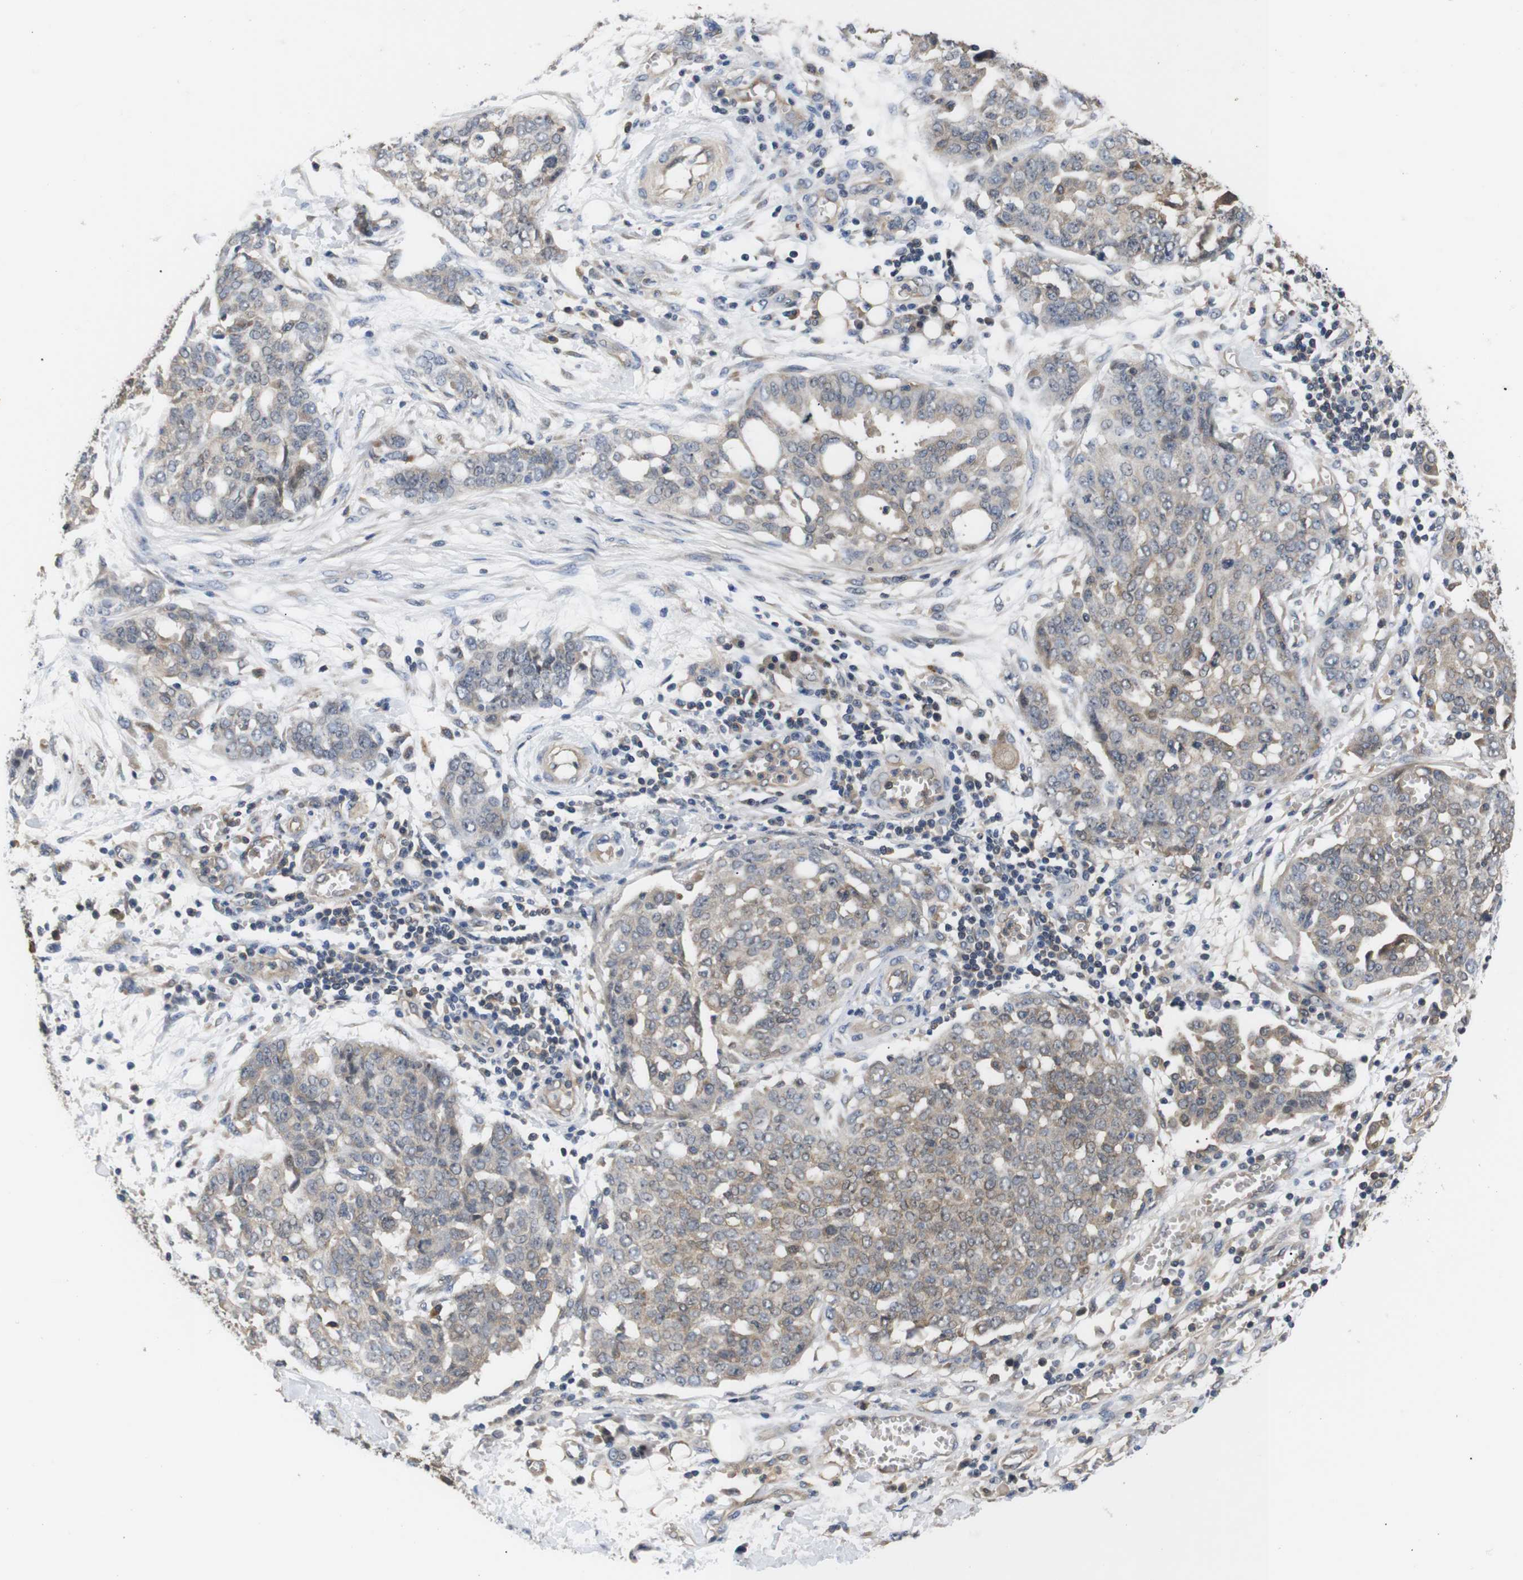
{"staining": {"intensity": "weak", "quantity": ">75%", "location": "cytoplasmic/membranous"}, "tissue": "ovarian cancer", "cell_type": "Tumor cells", "image_type": "cancer", "snomed": [{"axis": "morphology", "description": "Cystadenocarcinoma, serous, NOS"}, {"axis": "topography", "description": "Soft tissue"}, {"axis": "topography", "description": "Ovary"}], "caption": "Ovarian cancer (serous cystadenocarcinoma) stained with a protein marker displays weak staining in tumor cells.", "gene": "DDR1", "patient": {"sex": "female", "age": 57}}